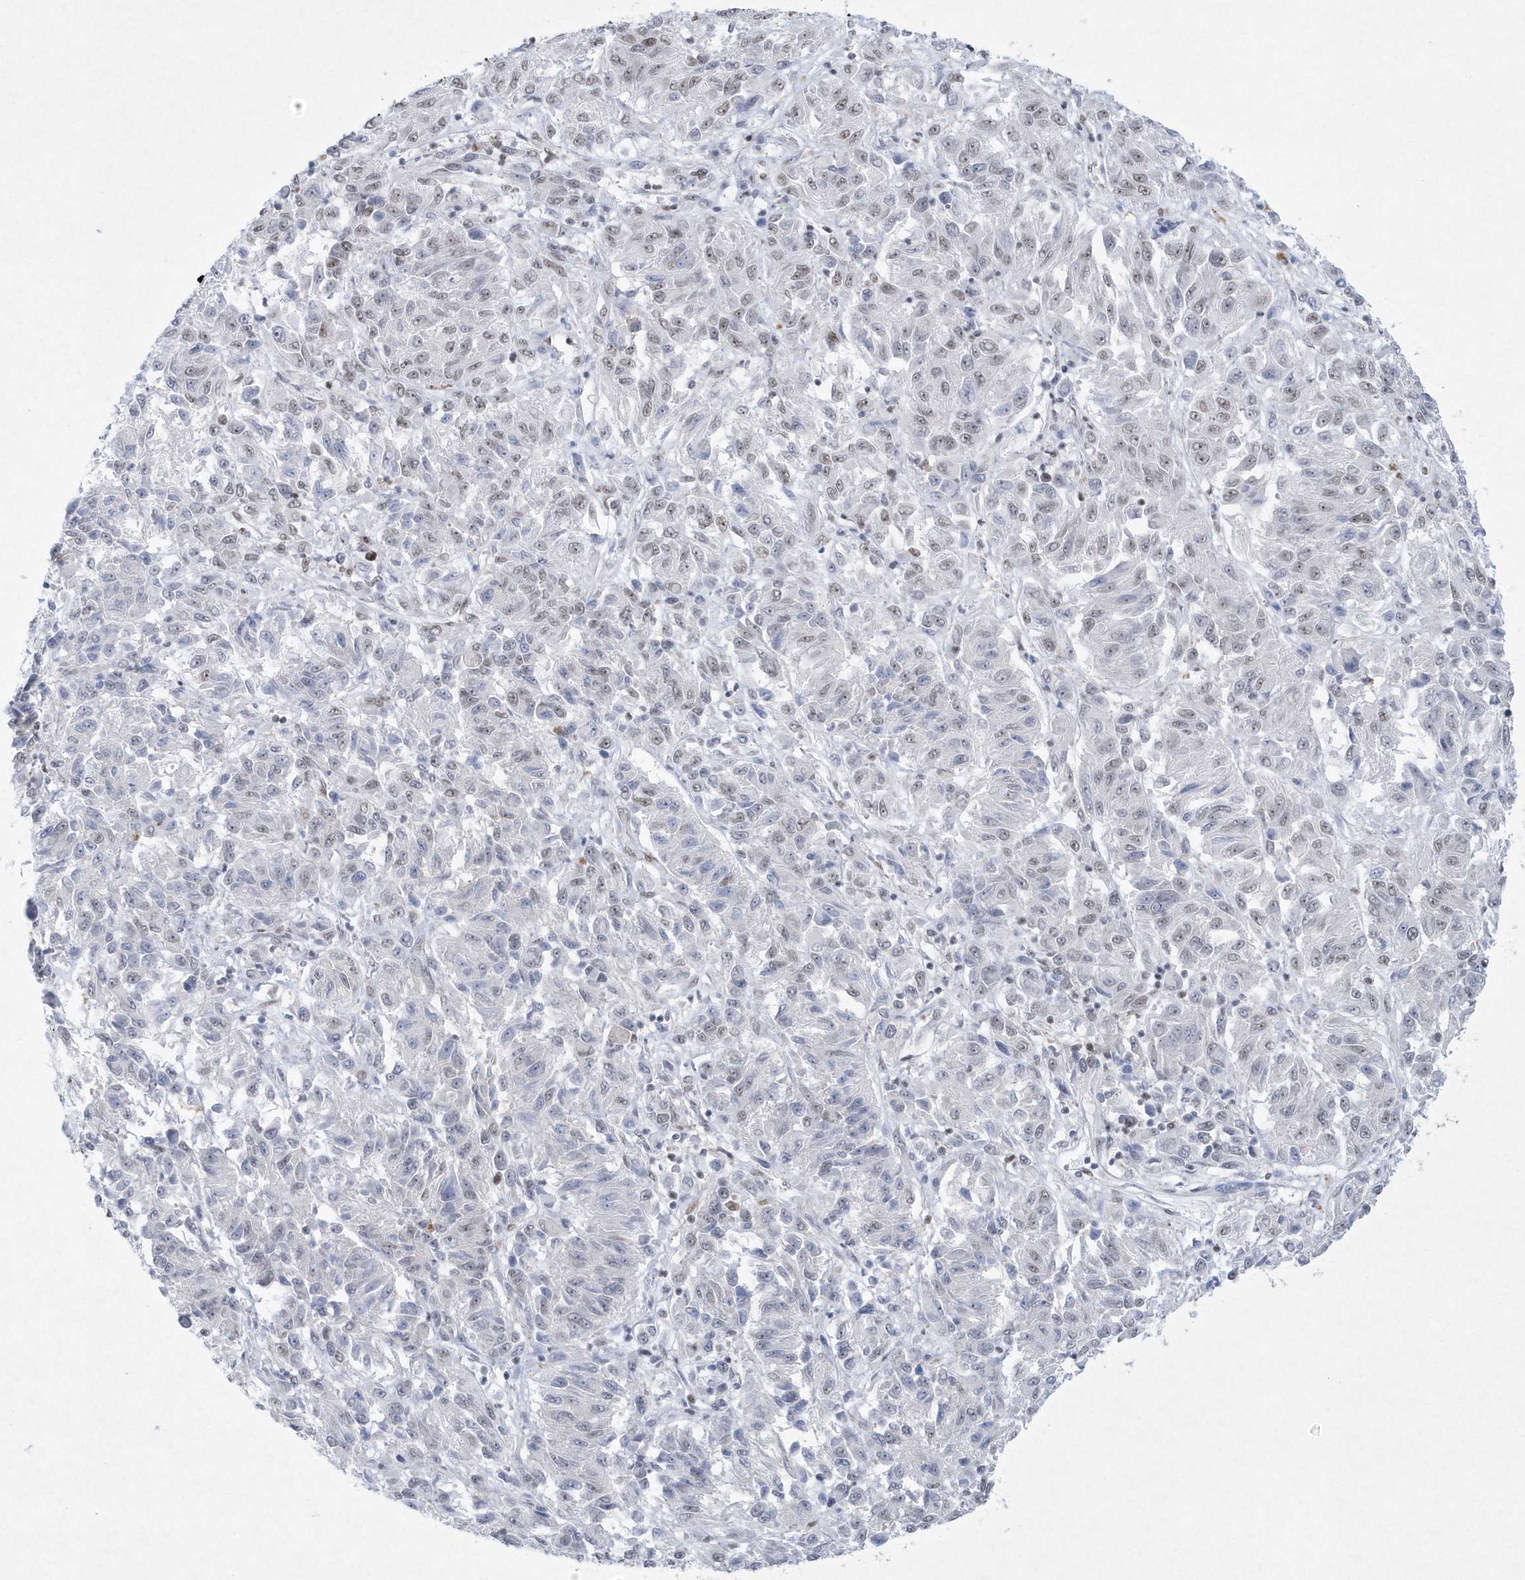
{"staining": {"intensity": "weak", "quantity": "<25%", "location": "nuclear"}, "tissue": "melanoma", "cell_type": "Tumor cells", "image_type": "cancer", "snomed": [{"axis": "morphology", "description": "Malignant melanoma, Metastatic site"}, {"axis": "topography", "description": "Lung"}], "caption": "There is no significant staining in tumor cells of melanoma.", "gene": "DCLRE1A", "patient": {"sex": "male", "age": 64}}